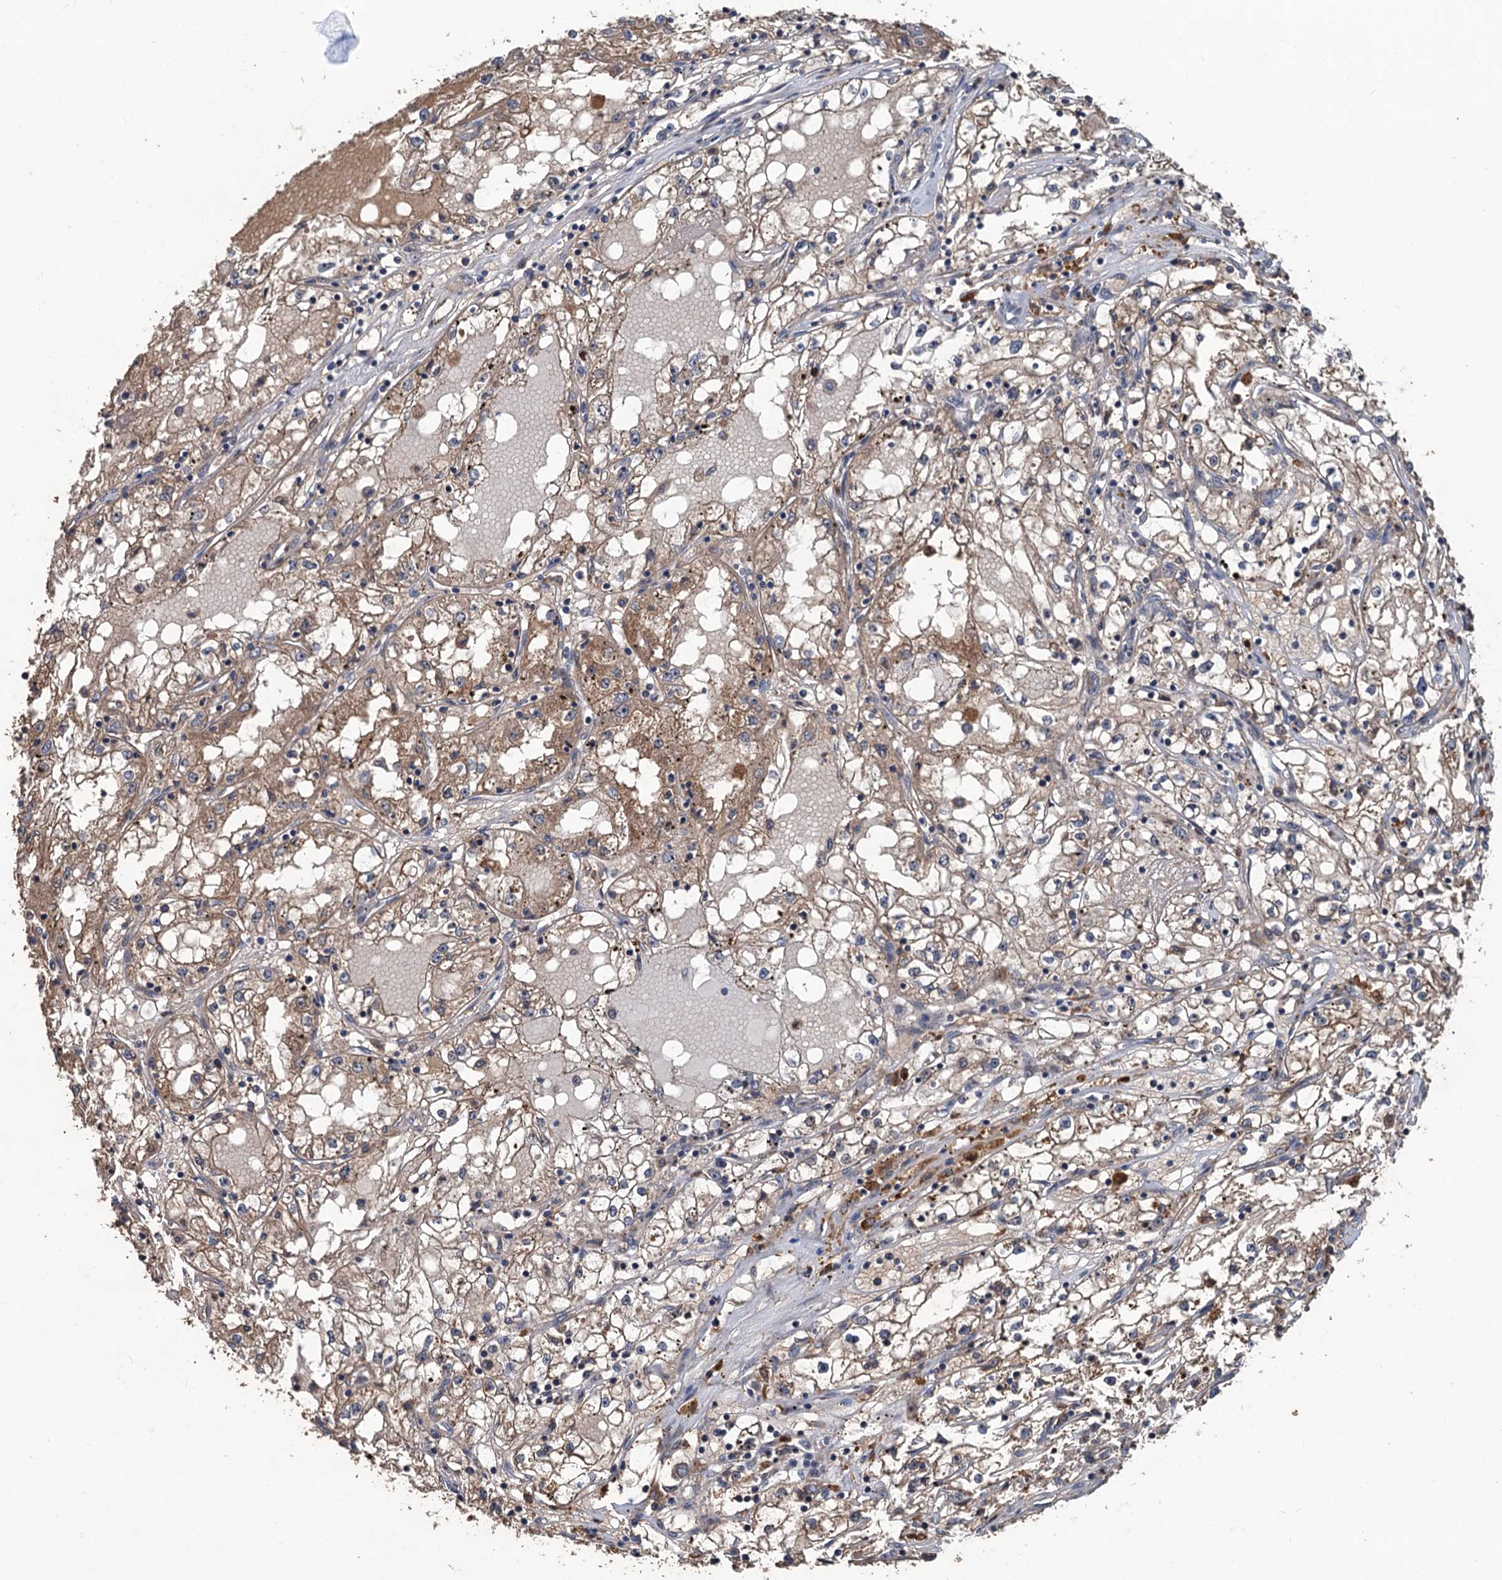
{"staining": {"intensity": "moderate", "quantity": "25%-75%", "location": "cytoplasmic/membranous"}, "tissue": "renal cancer", "cell_type": "Tumor cells", "image_type": "cancer", "snomed": [{"axis": "morphology", "description": "Adenocarcinoma, NOS"}, {"axis": "topography", "description": "Kidney"}], "caption": "Moderate cytoplasmic/membranous protein expression is identified in about 25%-75% of tumor cells in renal cancer. (brown staining indicates protein expression, while blue staining denotes nuclei).", "gene": "ZNF438", "patient": {"sex": "male", "age": 56}}